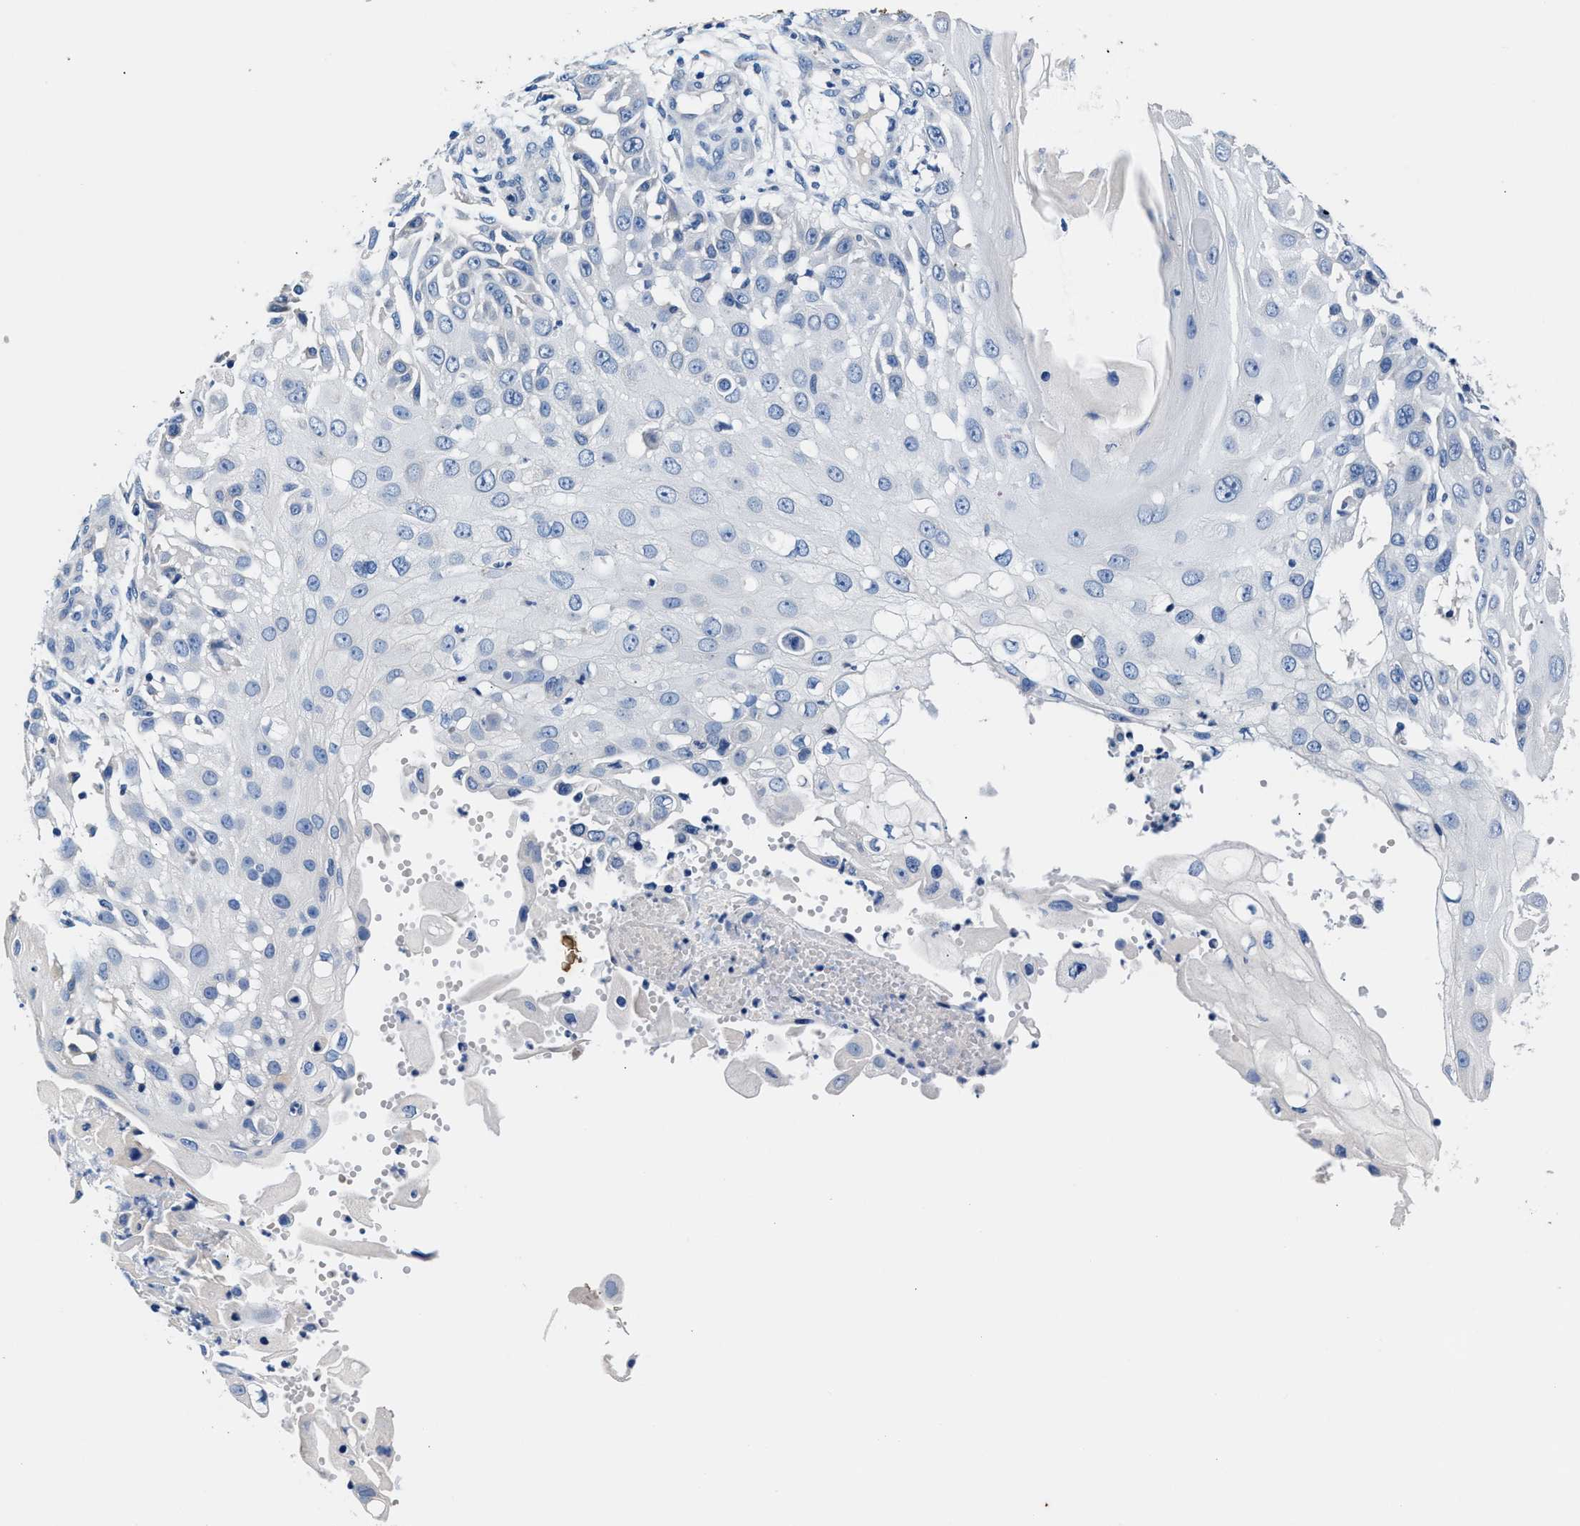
{"staining": {"intensity": "negative", "quantity": "none", "location": "none"}, "tissue": "skin cancer", "cell_type": "Tumor cells", "image_type": "cancer", "snomed": [{"axis": "morphology", "description": "Squamous cell carcinoma, NOS"}, {"axis": "topography", "description": "Skin"}], "caption": "The photomicrograph reveals no staining of tumor cells in skin squamous cell carcinoma.", "gene": "GSTM1", "patient": {"sex": "female", "age": 44}}